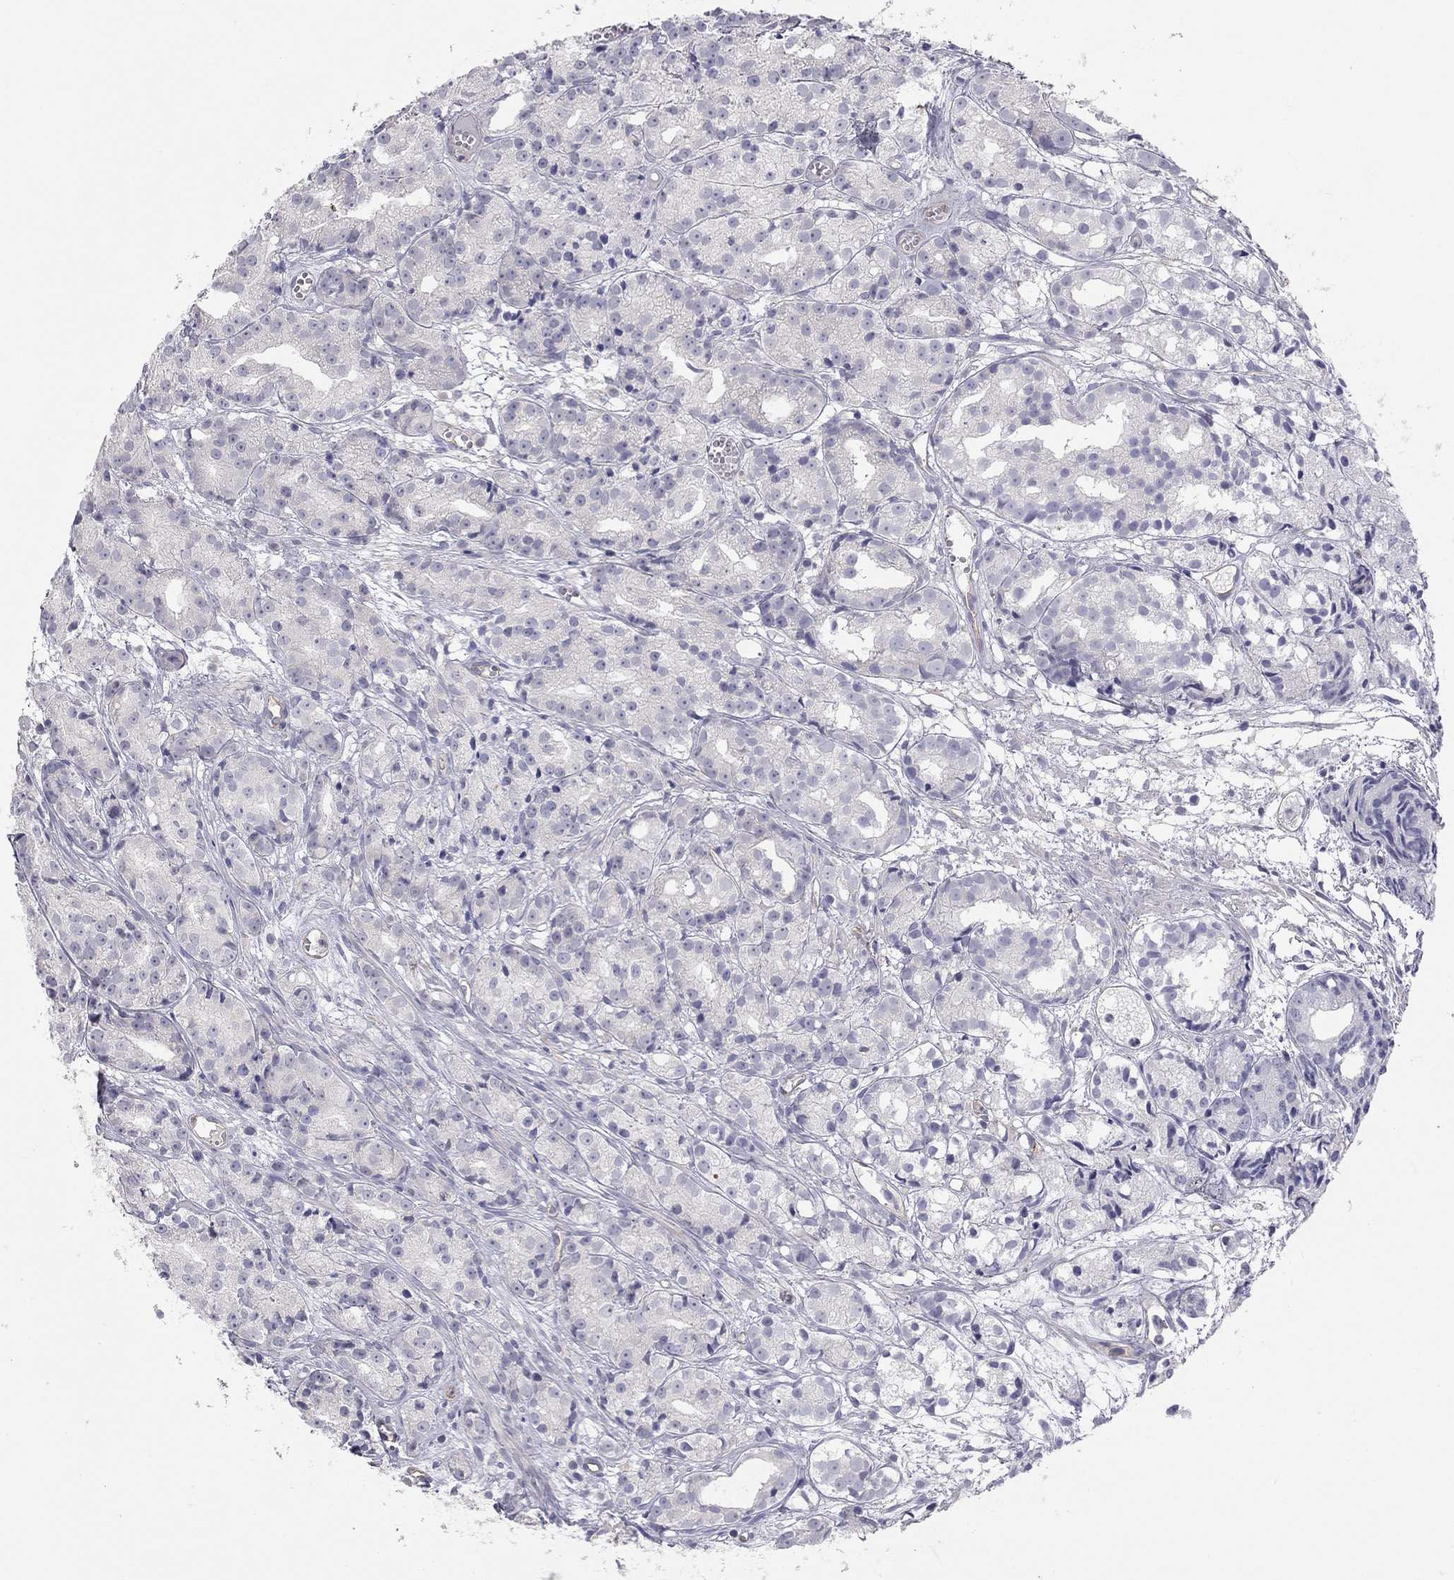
{"staining": {"intensity": "negative", "quantity": "none", "location": "none"}, "tissue": "prostate cancer", "cell_type": "Tumor cells", "image_type": "cancer", "snomed": [{"axis": "morphology", "description": "Adenocarcinoma, Medium grade"}, {"axis": "topography", "description": "Prostate"}], "caption": "Tumor cells are negative for brown protein staining in prostate medium-grade adenocarcinoma.", "gene": "GPRC5B", "patient": {"sex": "male", "age": 74}}